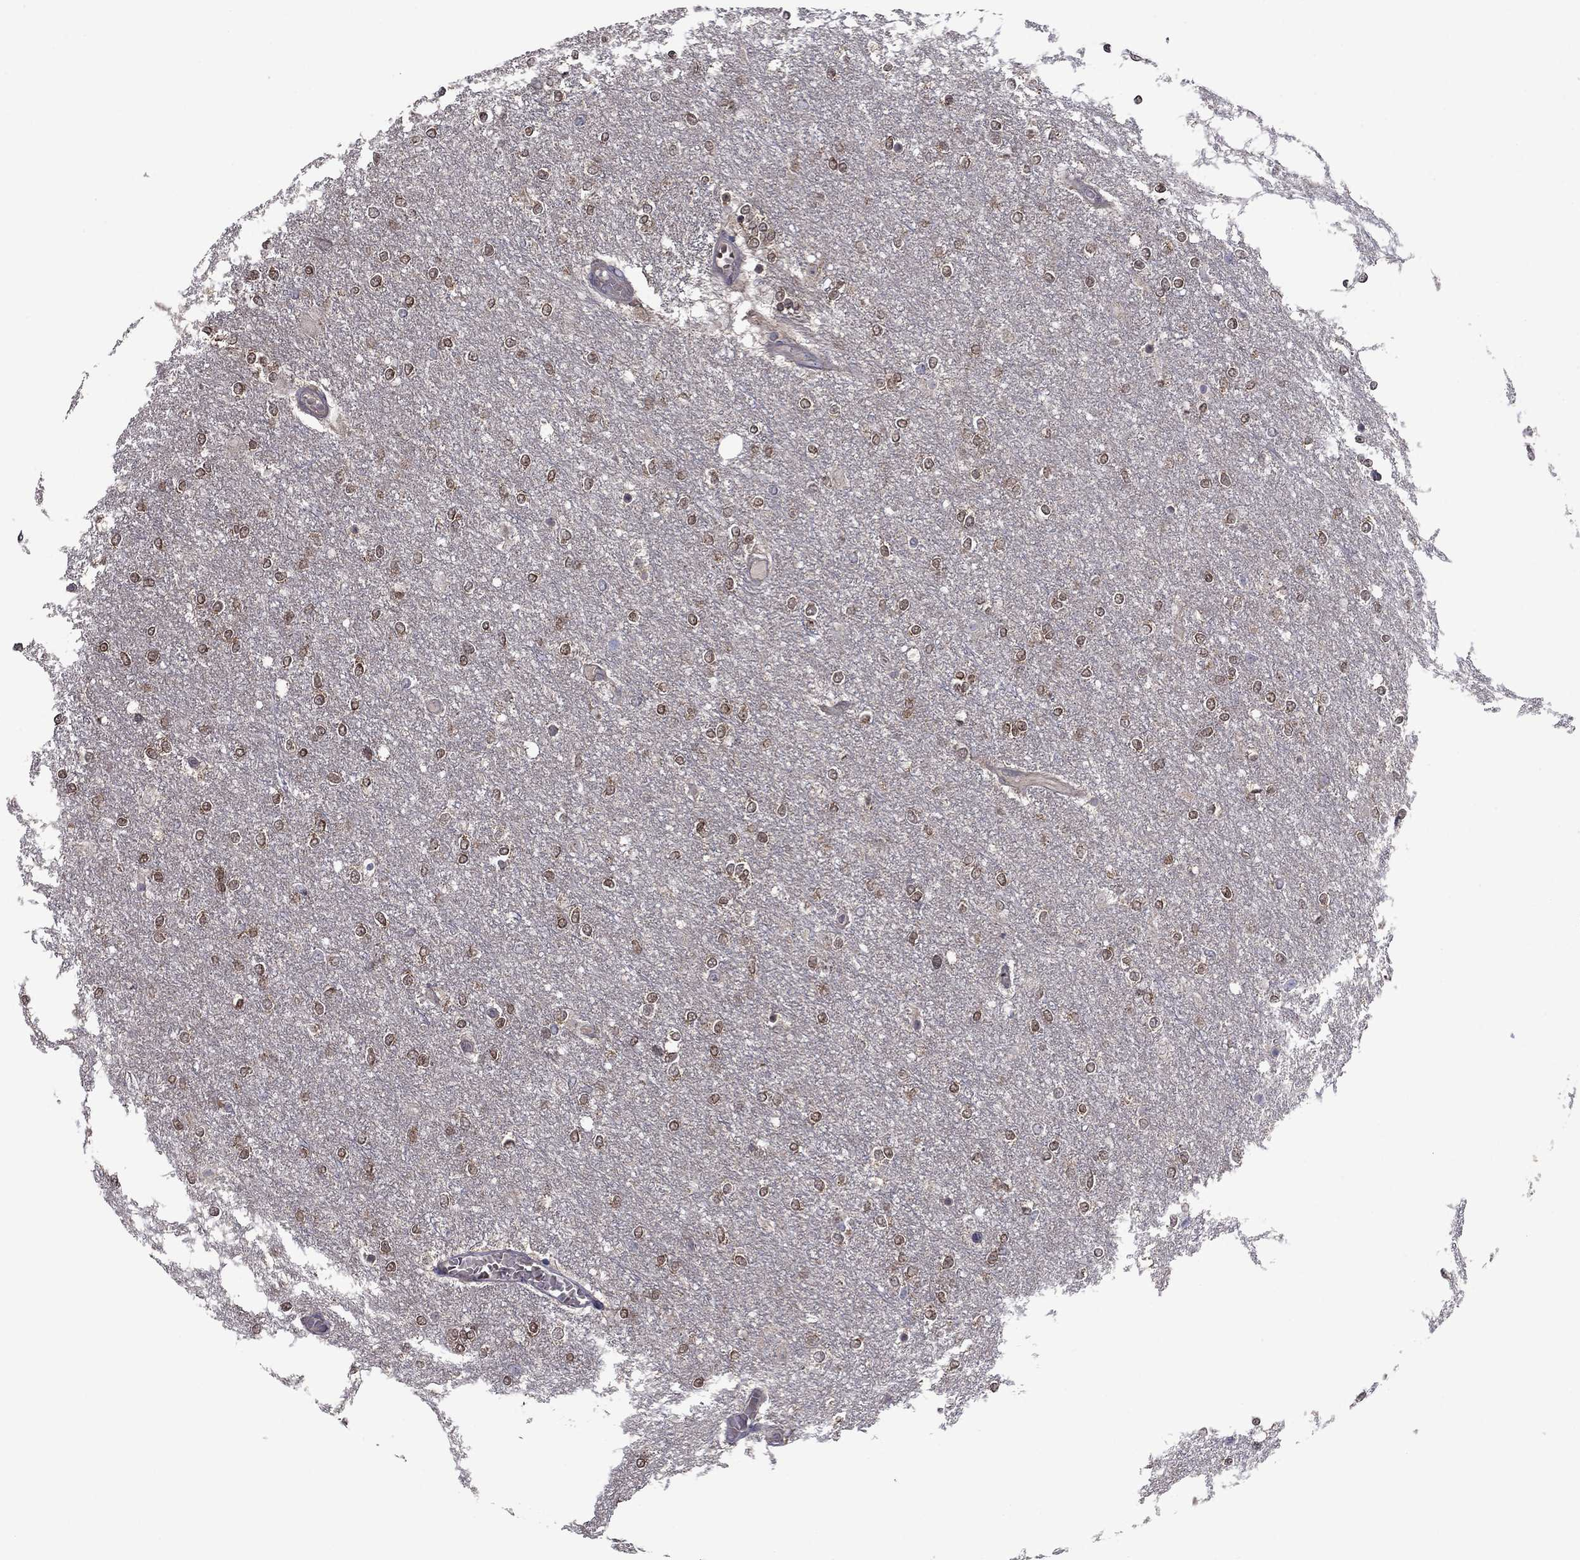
{"staining": {"intensity": "moderate", "quantity": ">75%", "location": "cytoplasmic/membranous"}, "tissue": "glioma", "cell_type": "Tumor cells", "image_type": "cancer", "snomed": [{"axis": "morphology", "description": "Glioma, malignant, High grade"}, {"axis": "topography", "description": "Brain"}], "caption": "The photomicrograph exhibits staining of malignant high-grade glioma, revealing moderate cytoplasmic/membranous protein positivity (brown color) within tumor cells. (DAB (3,3'-diaminobenzidine) IHC with brightfield microscopy, high magnification).", "gene": "GRHPR", "patient": {"sex": "female", "age": 61}}